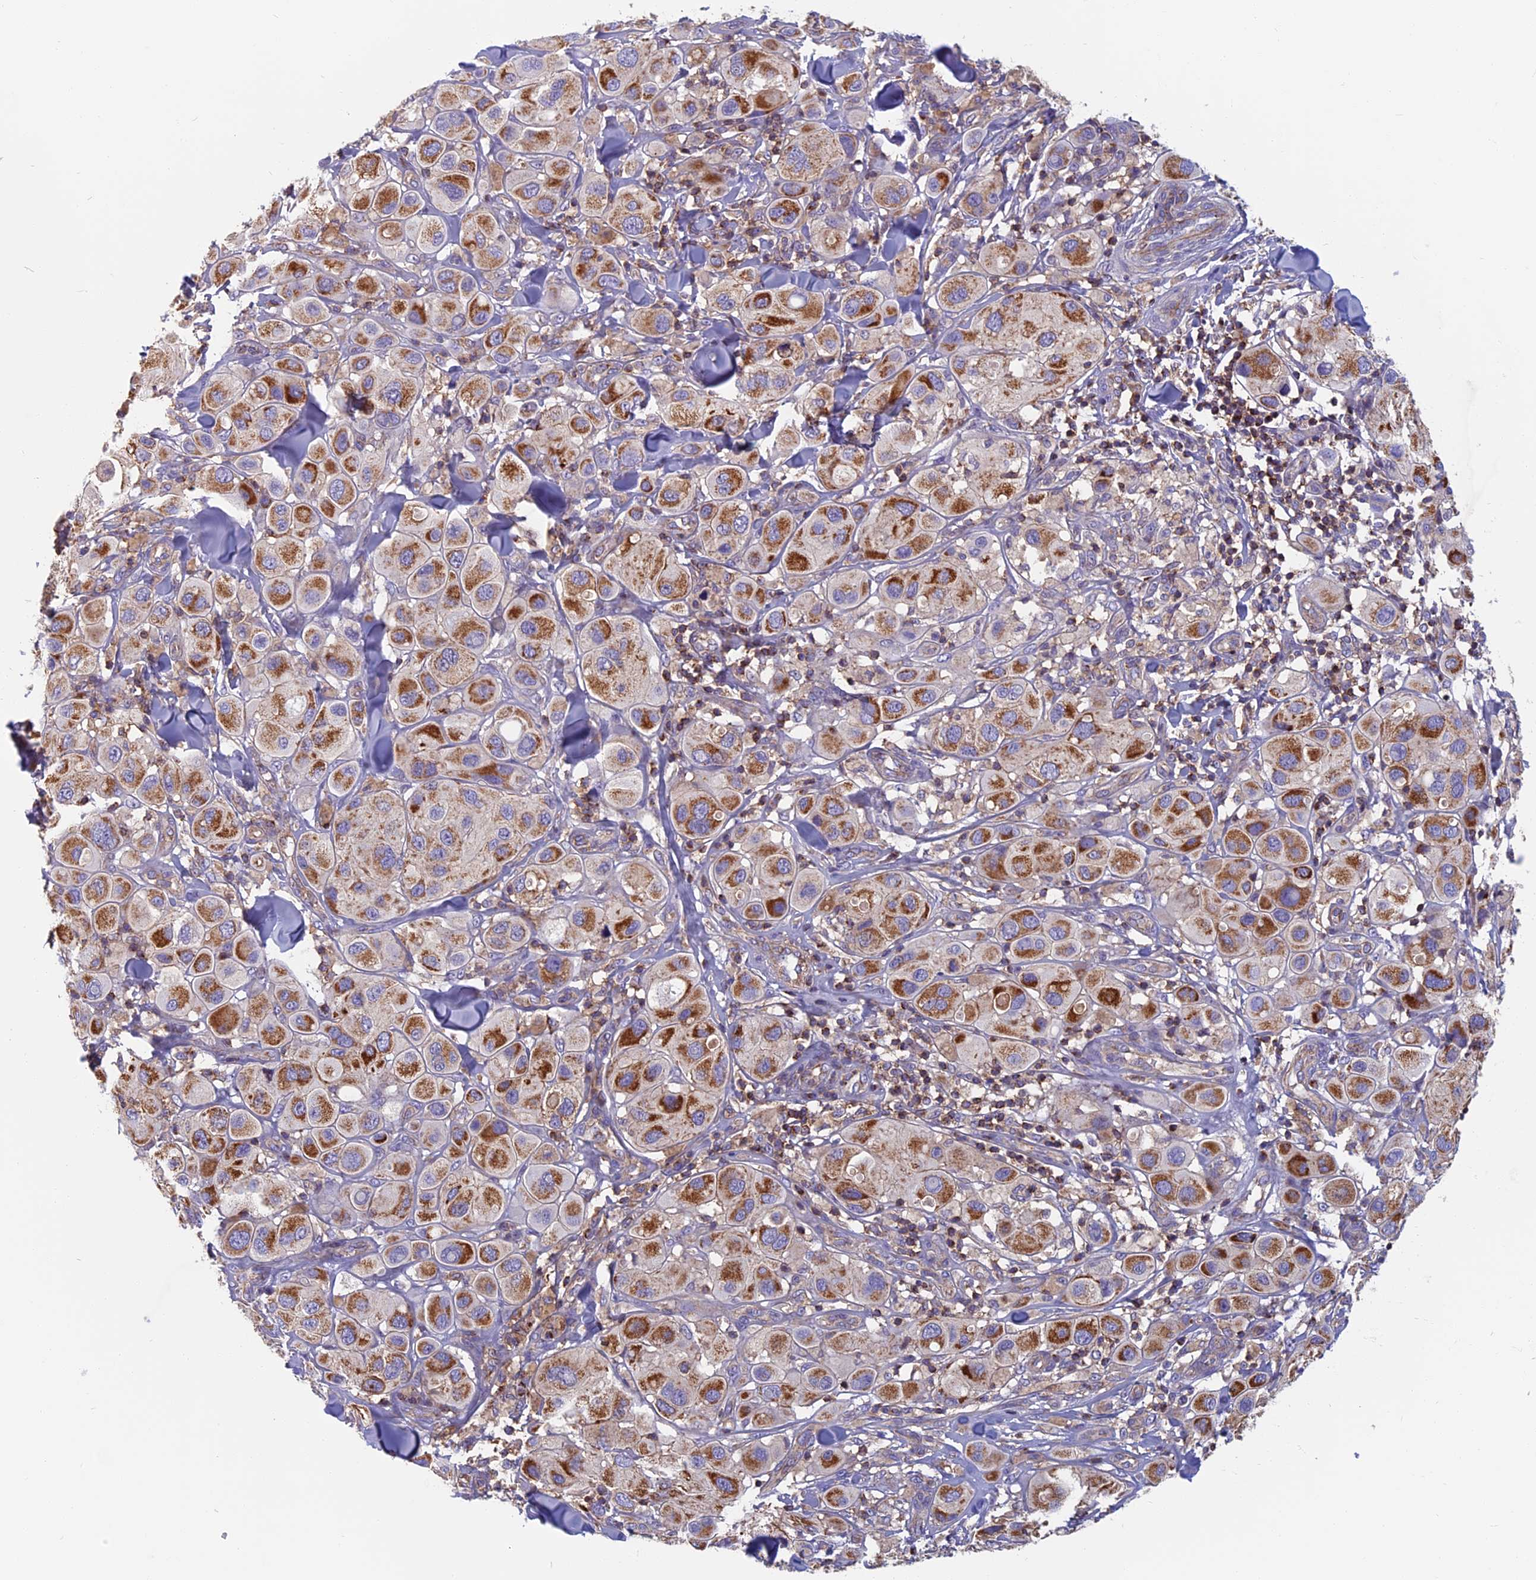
{"staining": {"intensity": "moderate", "quantity": ">75%", "location": "cytoplasmic/membranous"}, "tissue": "melanoma", "cell_type": "Tumor cells", "image_type": "cancer", "snomed": [{"axis": "morphology", "description": "Malignant melanoma, Metastatic site"}, {"axis": "topography", "description": "Skin"}], "caption": "Tumor cells demonstrate moderate cytoplasmic/membranous staining in approximately >75% of cells in melanoma.", "gene": "HSD17B8", "patient": {"sex": "male", "age": 41}}